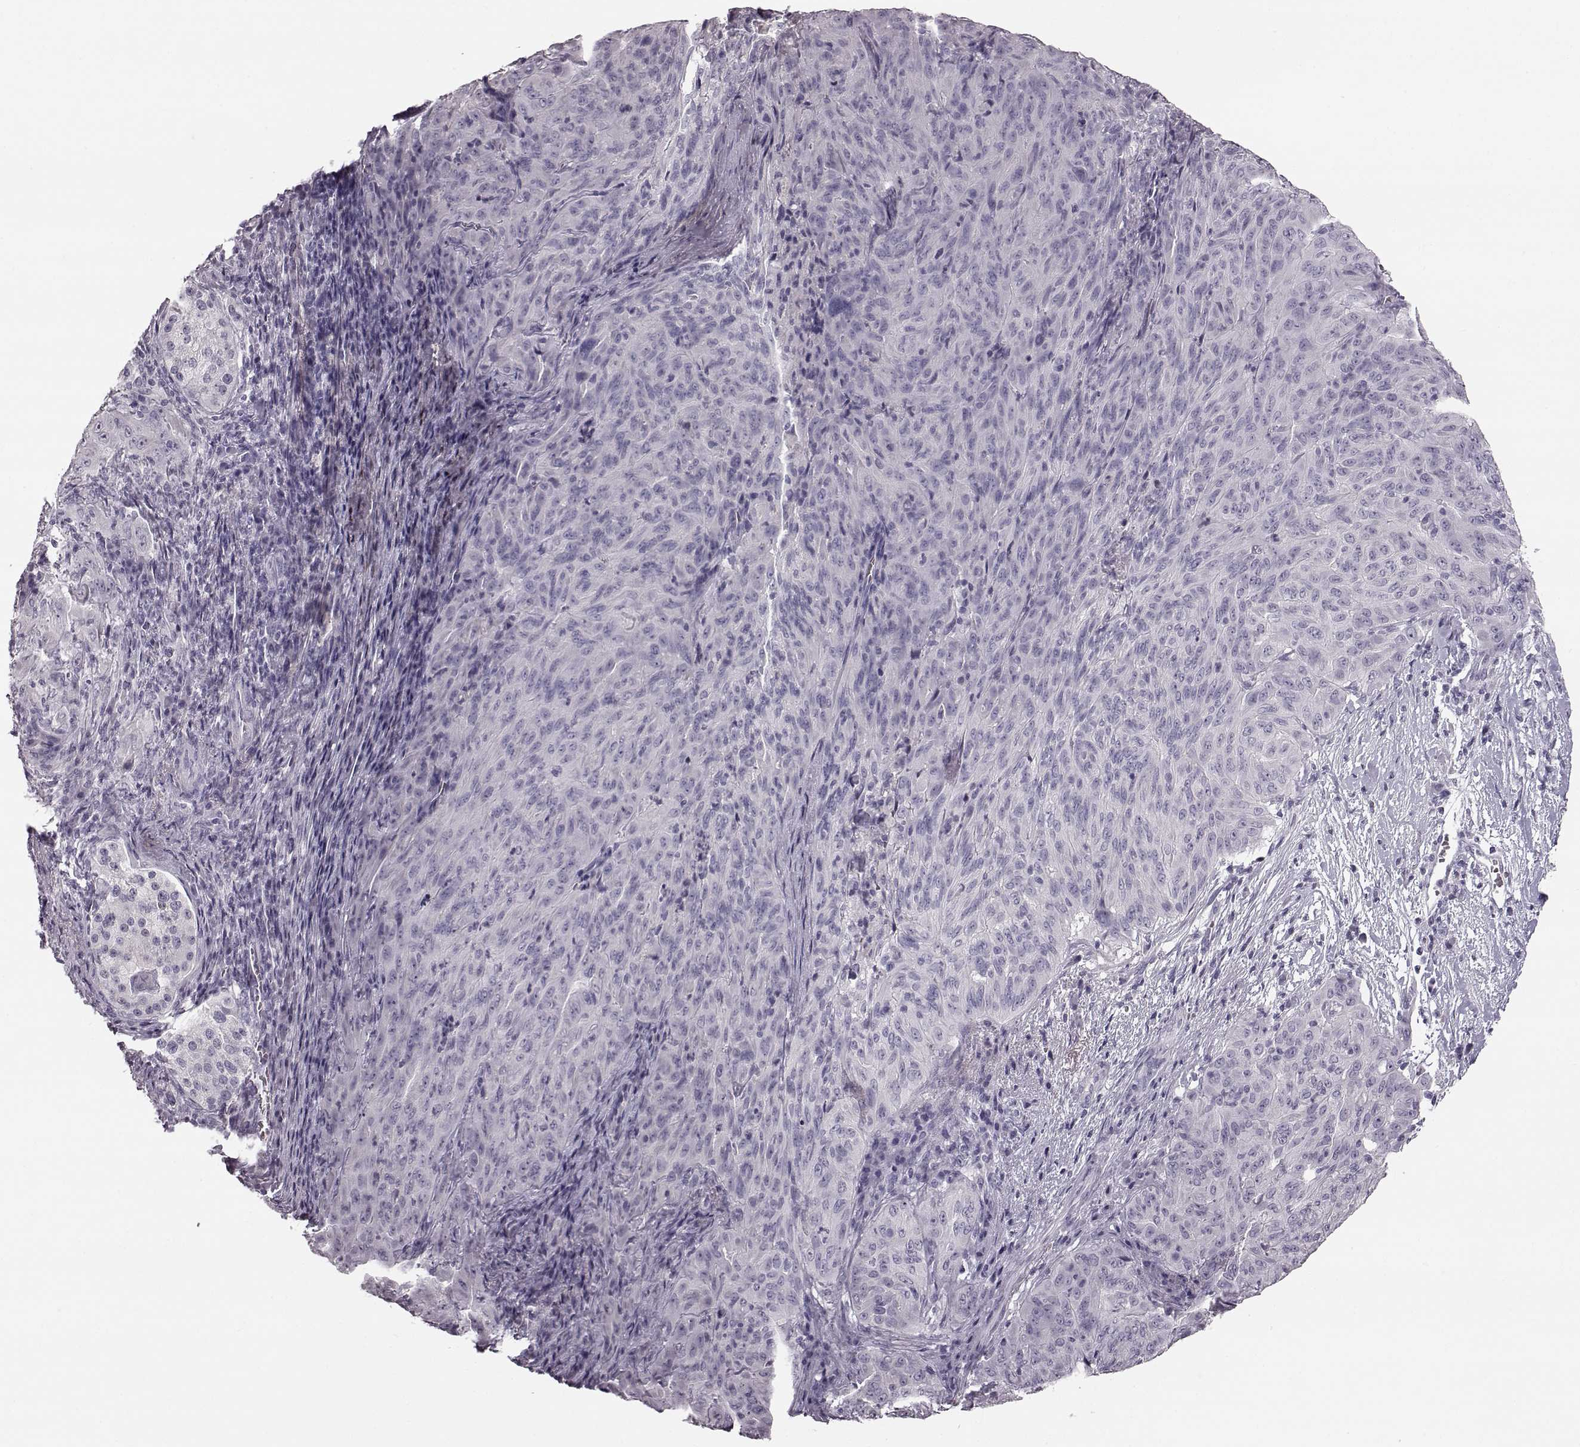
{"staining": {"intensity": "negative", "quantity": "none", "location": "none"}, "tissue": "pancreatic cancer", "cell_type": "Tumor cells", "image_type": "cancer", "snomed": [{"axis": "morphology", "description": "Adenocarcinoma, NOS"}, {"axis": "topography", "description": "Pancreas"}], "caption": "High power microscopy micrograph of an immunohistochemistry (IHC) photomicrograph of pancreatic adenocarcinoma, revealing no significant staining in tumor cells. The staining was performed using DAB (3,3'-diaminobenzidine) to visualize the protein expression in brown, while the nuclei were stained in blue with hematoxylin (Magnification: 20x).", "gene": "ZNF433", "patient": {"sex": "male", "age": 63}}